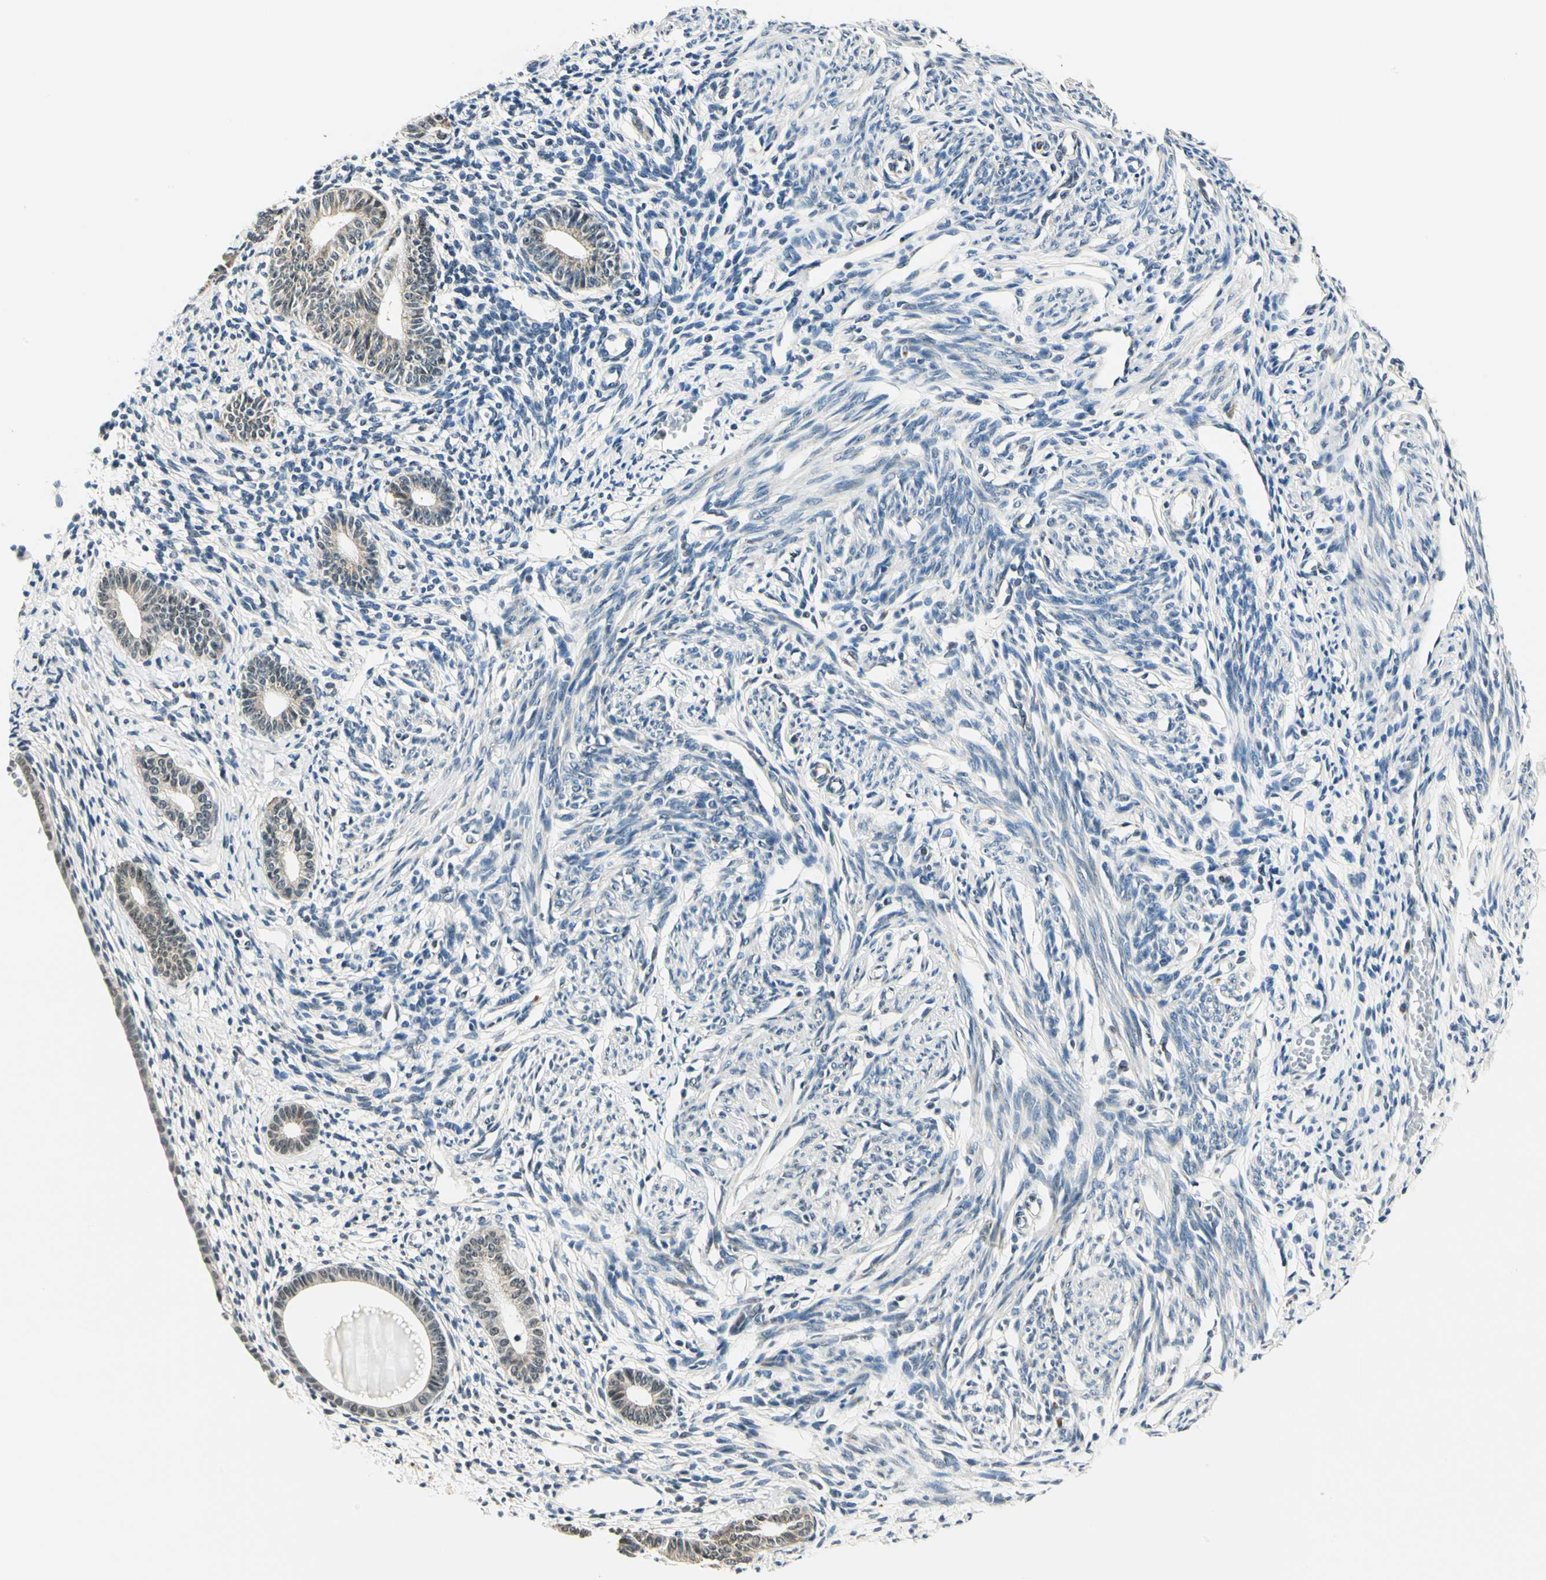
{"staining": {"intensity": "negative", "quantity": "none", "location": "none"}, "tissue": "endometrium", "cell_type": "Cells in endometrial stroma", "image_type": "normal", "snomed": [{"axis": "morphology", "description": "Normal tissue, NOS"}, {"axis": "topography", "description": "Endometrium"}], "caption": "There is no significant positivity in cells in endometrial stroma of endometrium. Nuclei are stained in blue.", "gene": "PDK2", "patient": {"sex": "female", "age": 71}}